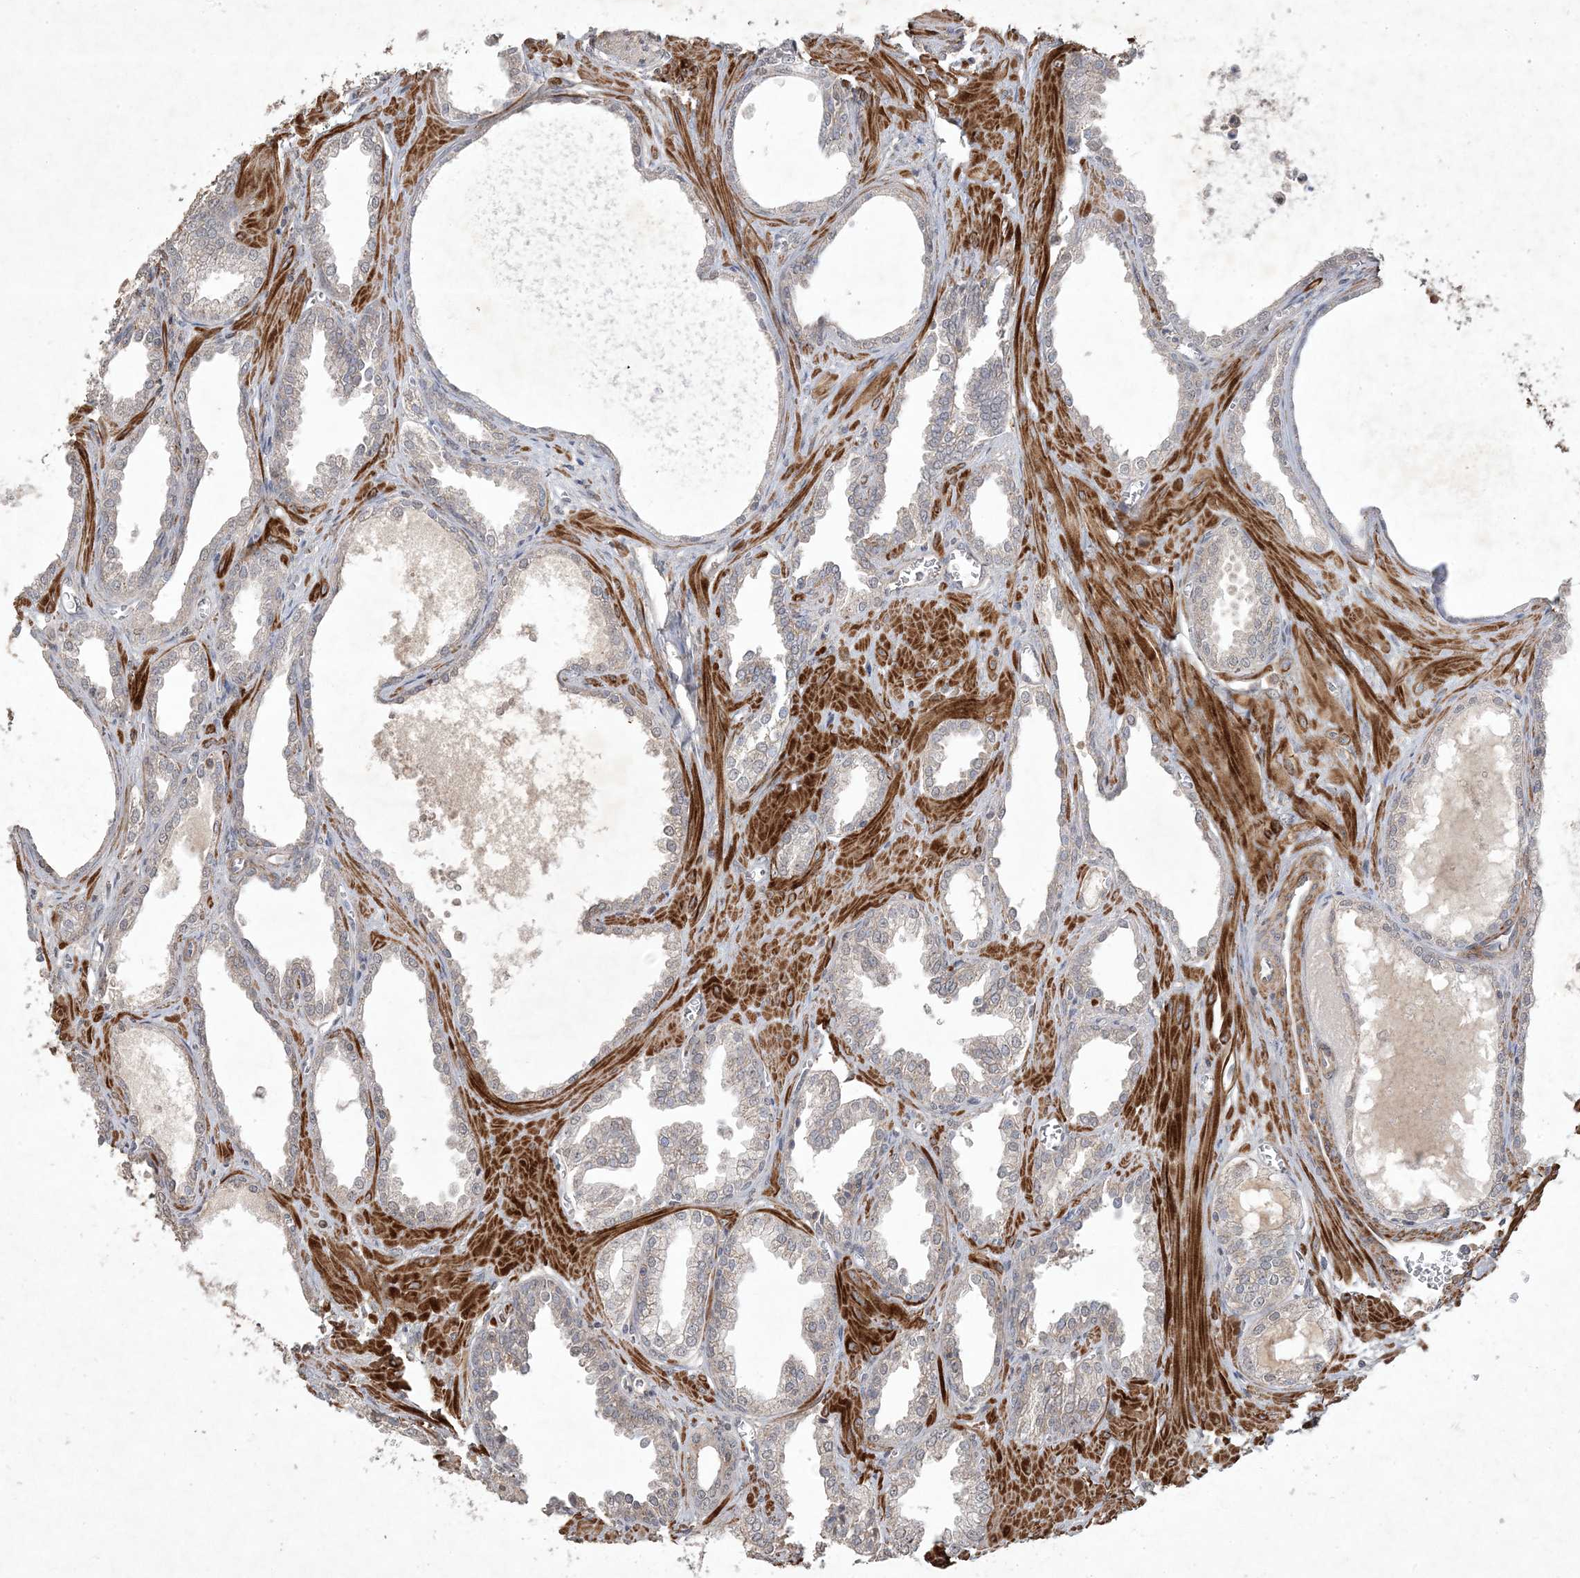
{"staining": {"intensity": "weak", "quantity": "<25%", "location": "cytoplasmic/membranous"}, "tissue": "prostate cancer", "cell_type": "Tumor cells", "image_type": "cancer", "snomed": [{"axis": "morphology", "description": "Adenocarcinoma, Low grade"}, {"axis": "topography", "description": "Prostate"}], "caption": "An immunohistochemistry (IHC) photomicrograph of prostate low-grade adenocarcinoma is shown. There is no staining in tumor cells of prostate low-grade adenocarcinoma. Brightfield microscopy of immunohistochemistry stained with DAB (brown) and hematoxylin (blue), captured at high magnification.", "gene": "PRRT3", "patient": {"sex": "male", "age": 67}}